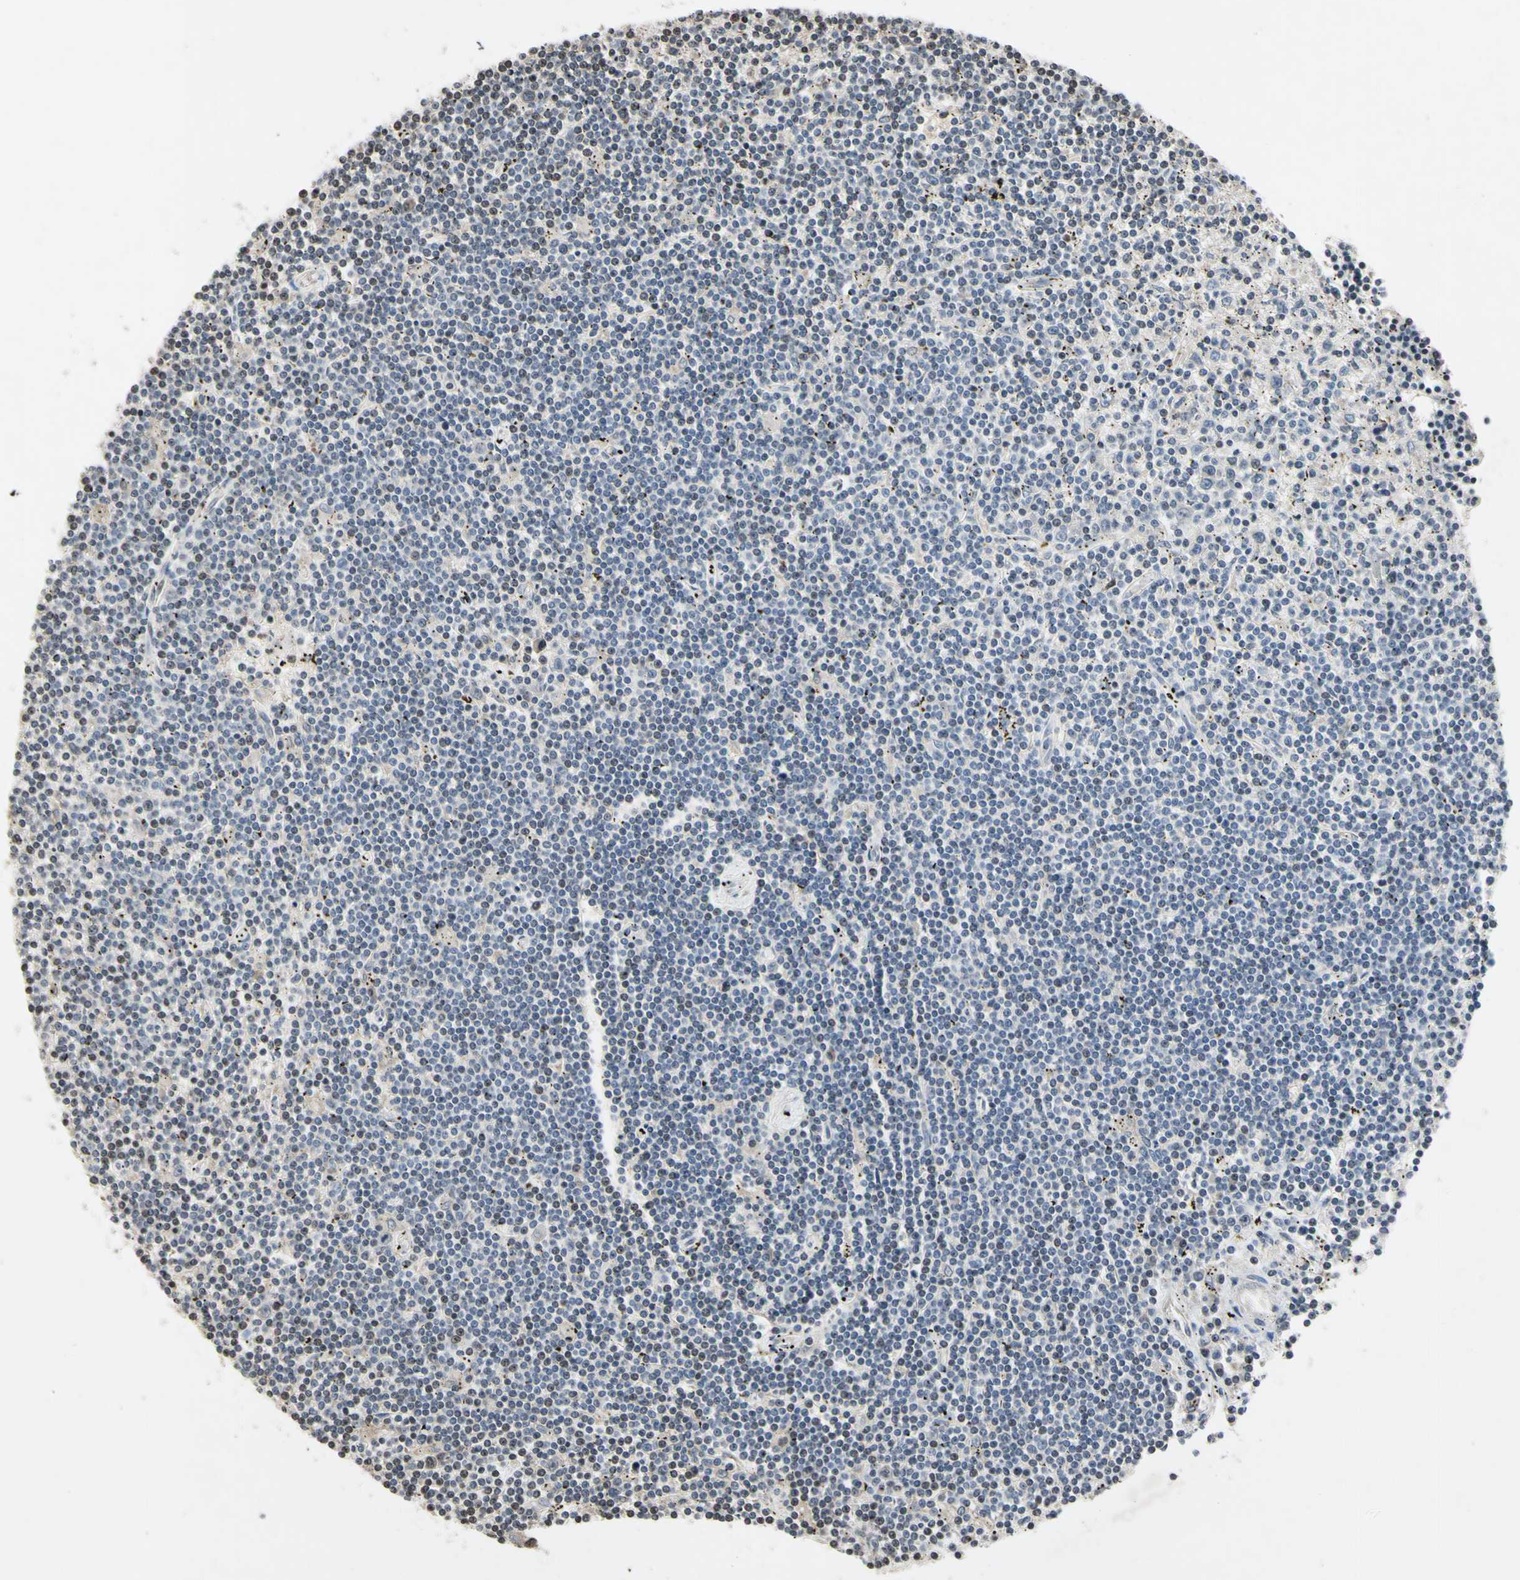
{"staining": {"intensity": "negative", "quantity": "none", "location": "none"}, "tissue": "lymphoma", "cell_type": "Tumor cells", "image_type": "cancer", "snomed": [{"axis": "morphology", "description": "Malignant lymphoma, non-Hodgkin's type, Low grade"}, {"axis": "topography", "description": "Spleen"}], "caption": "Immunohistochemistry histopathology image of neoplastic tissue: human lymphoma stained with DAB (3,3'-diaminobenzidine) demonstrates no significant protein staining in tumor cells.", "gene": "ARG1", "patient": {"sex": "male", "age": 76}}